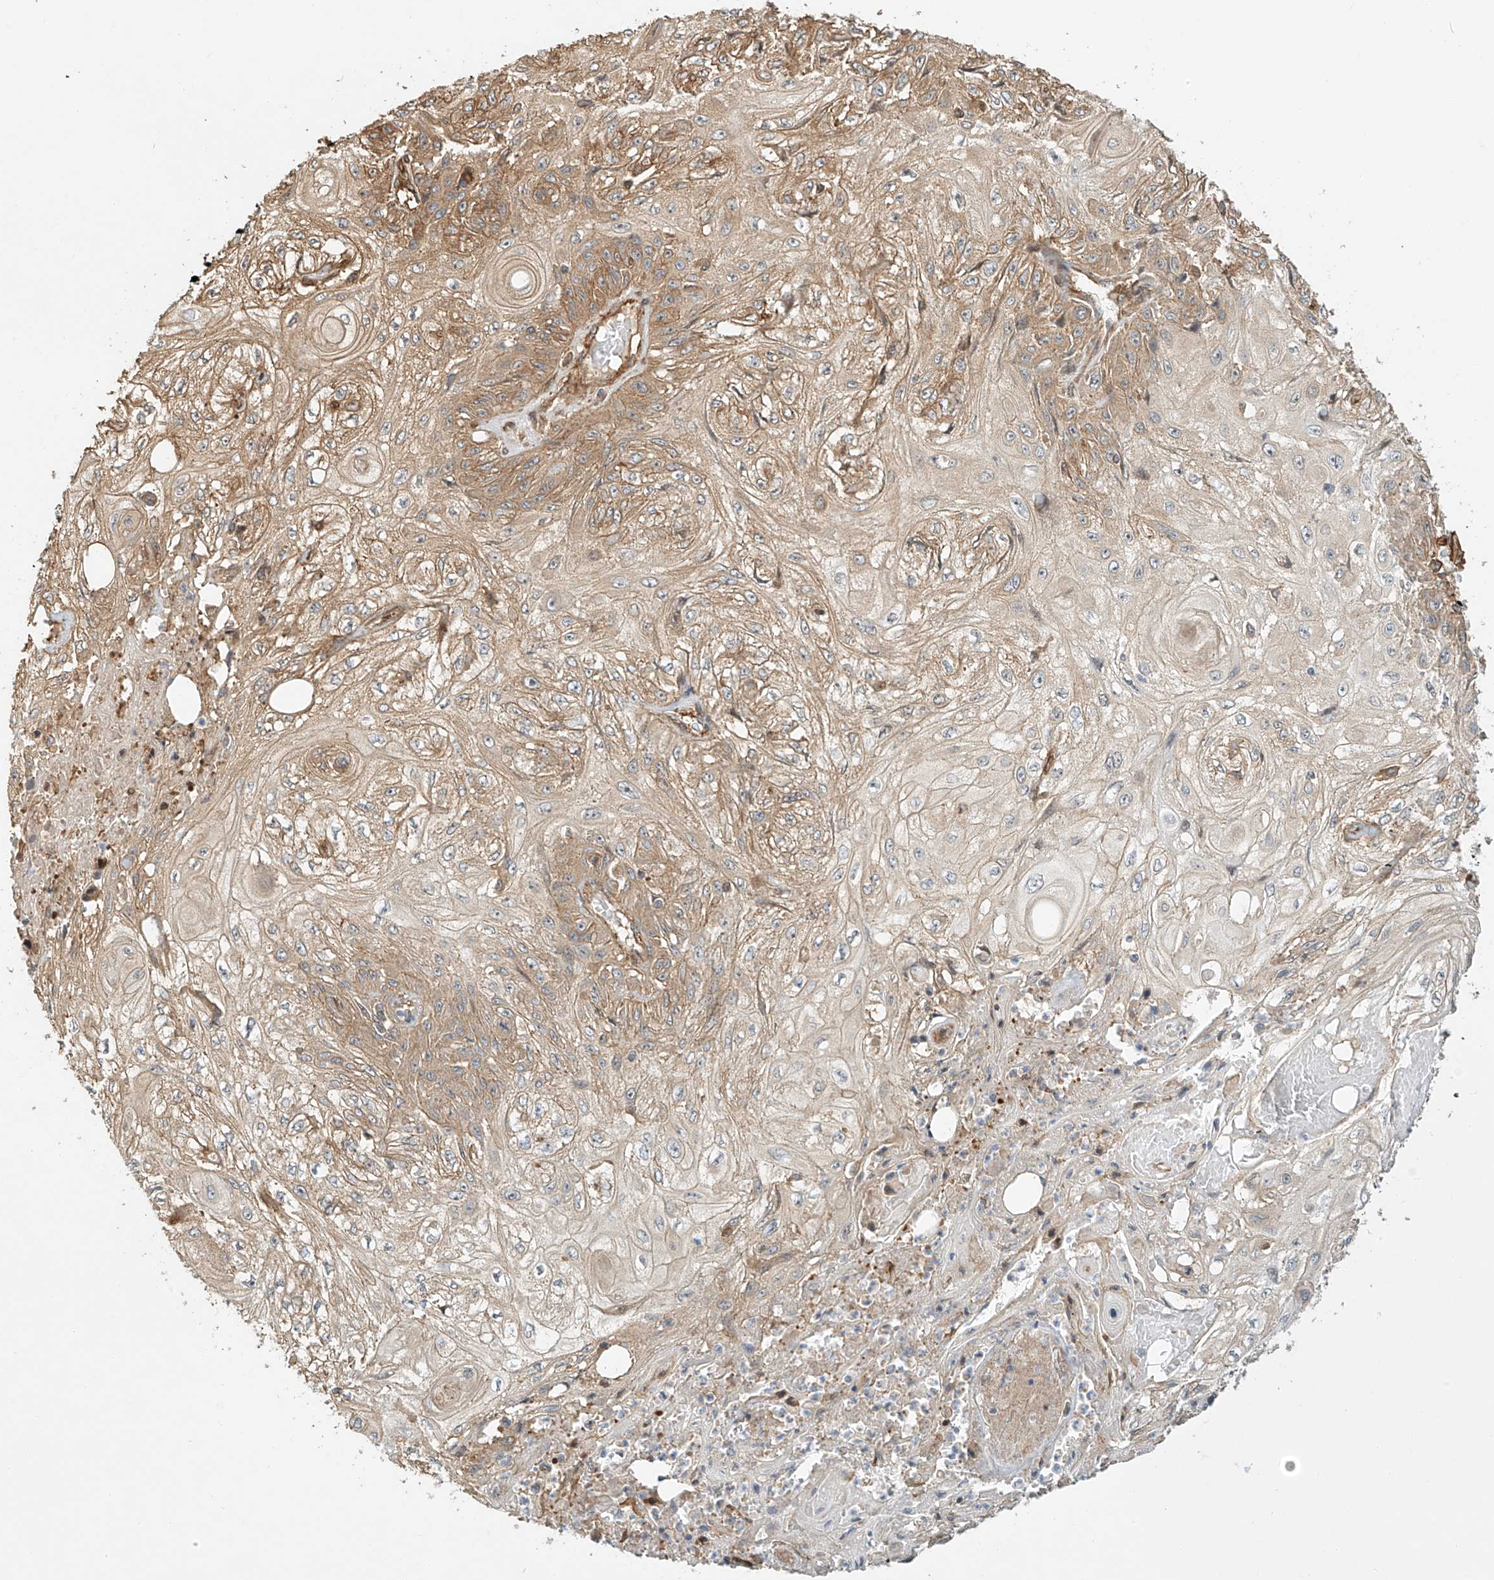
{"staining": {"intensity": "moderate", "quantity": "25%-75%", "location": "cytoplasmic/membranous"}, "tissue": "skin cancer", "cell_type": "Tumor cells", "image_type": "cancer", "snomed": [{"axis": "morphology", "description": "Squamous cell carcinoma, NOS"}, {"axis": "morphology", "description": "Squamous cell carcinoma, metastatic, NOS"}, {"axis": "topography", "description": "Skin"}, {"axis": "topography", "description": "Lymph node"}], "caption": "Protein staining of skin cancer tissue displays moderate cytoplasmic/membranous staining in approximately 25%-75% of tumor cells. Using DAB (3,3'-diaminobenzidine) (brown) and hematoxylin (blue) stains, captured at high magnification using brightfield microscopy.", "gene": "CSMD3", "patient": {"sex": "male", "age": 75}}